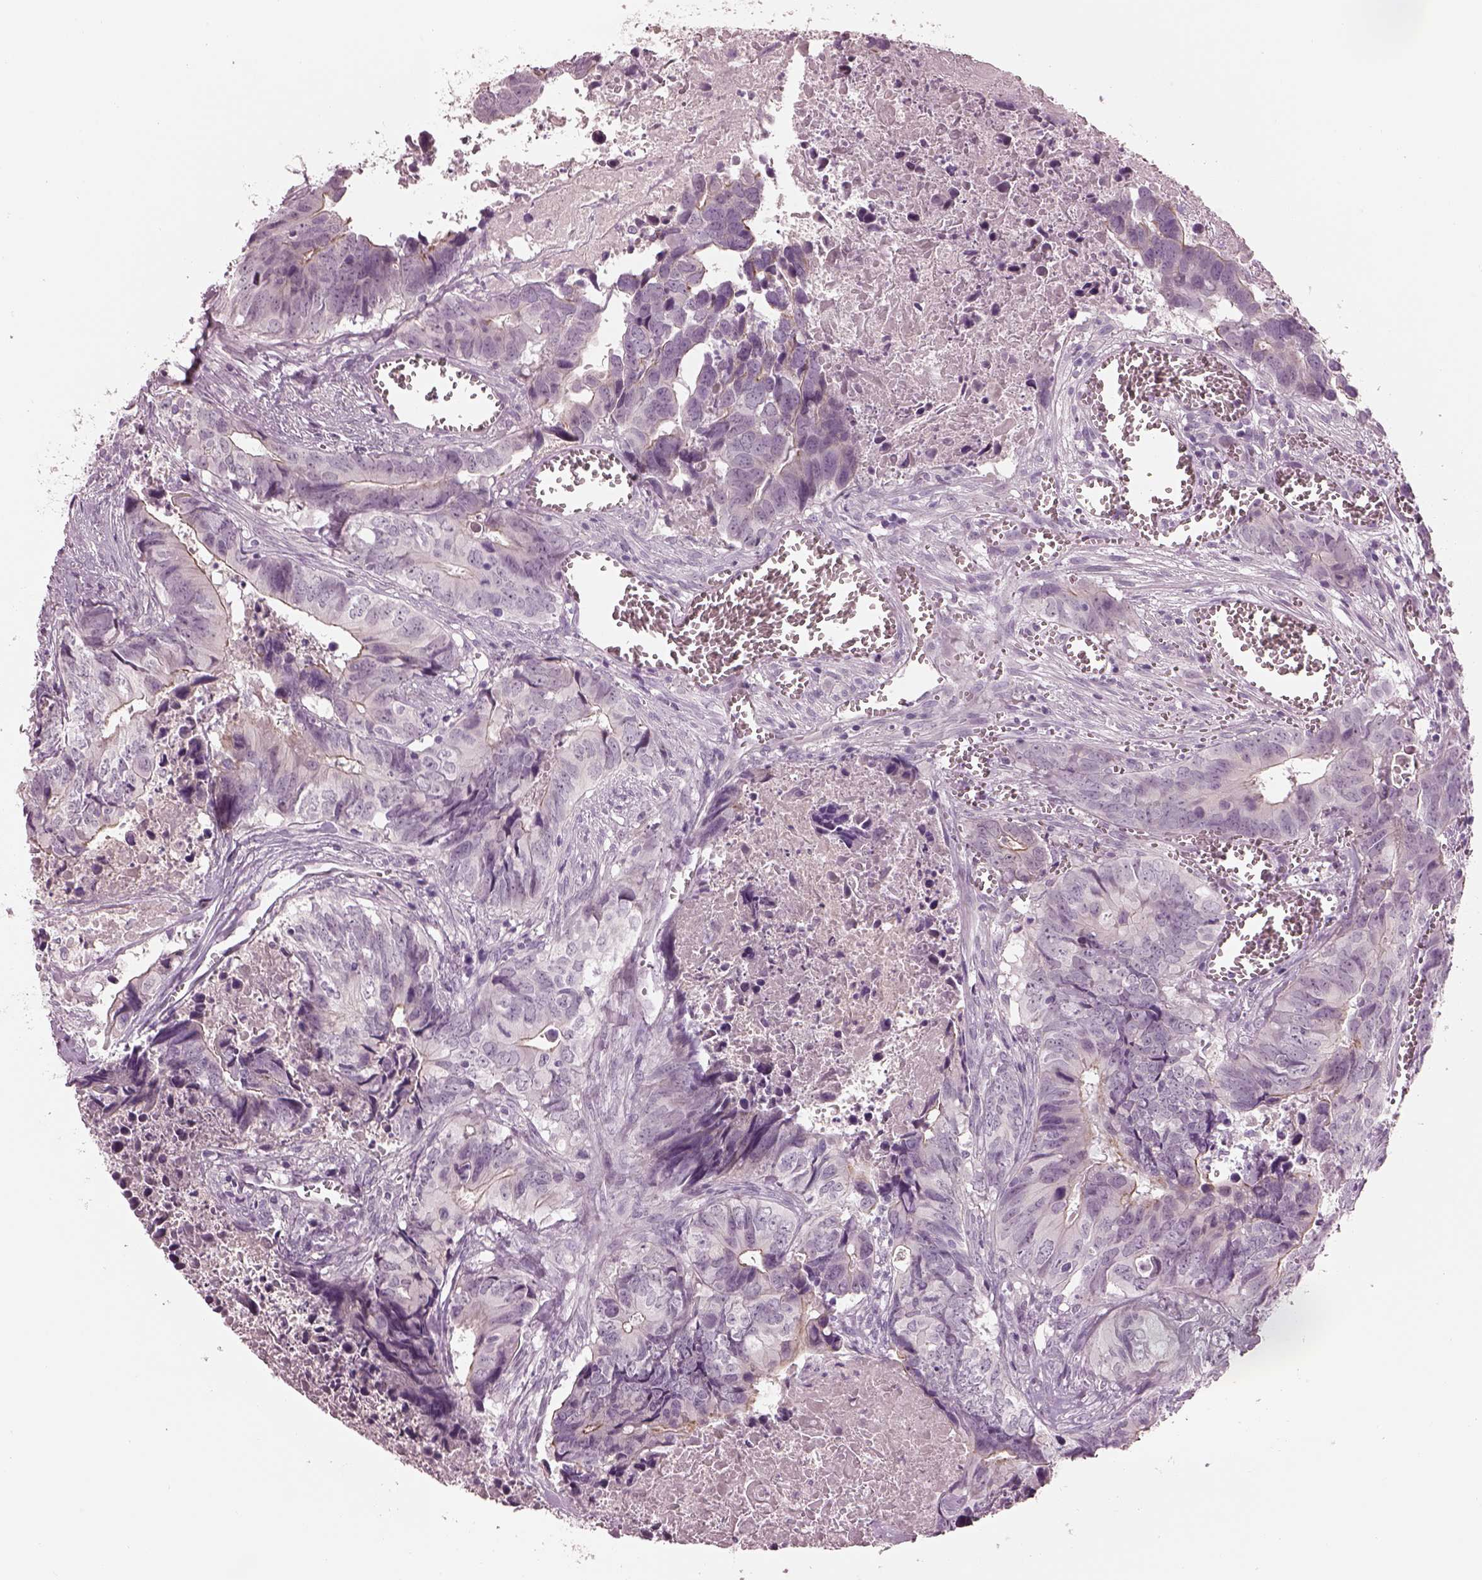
{"staining": {"intensity": "negative", "quantity": "none", "location": "none"}, "tissue": "colorectal cancer", "cell_type": "Tumor cells", "image_type": "cancer", "snomed": [{"axis": "morphology", "description": "Adenocarcinoma, NOS"}, {"axis": "topography", "description": "Colon"}], "caption": "This is a image of immunohistochemistry (IHC) staining of colorectal cancer (adenocarcinoma), which shows no expression in tumor cells.", "gene": "CACNG4", "patient": {"sex": "female", "age": 82}}